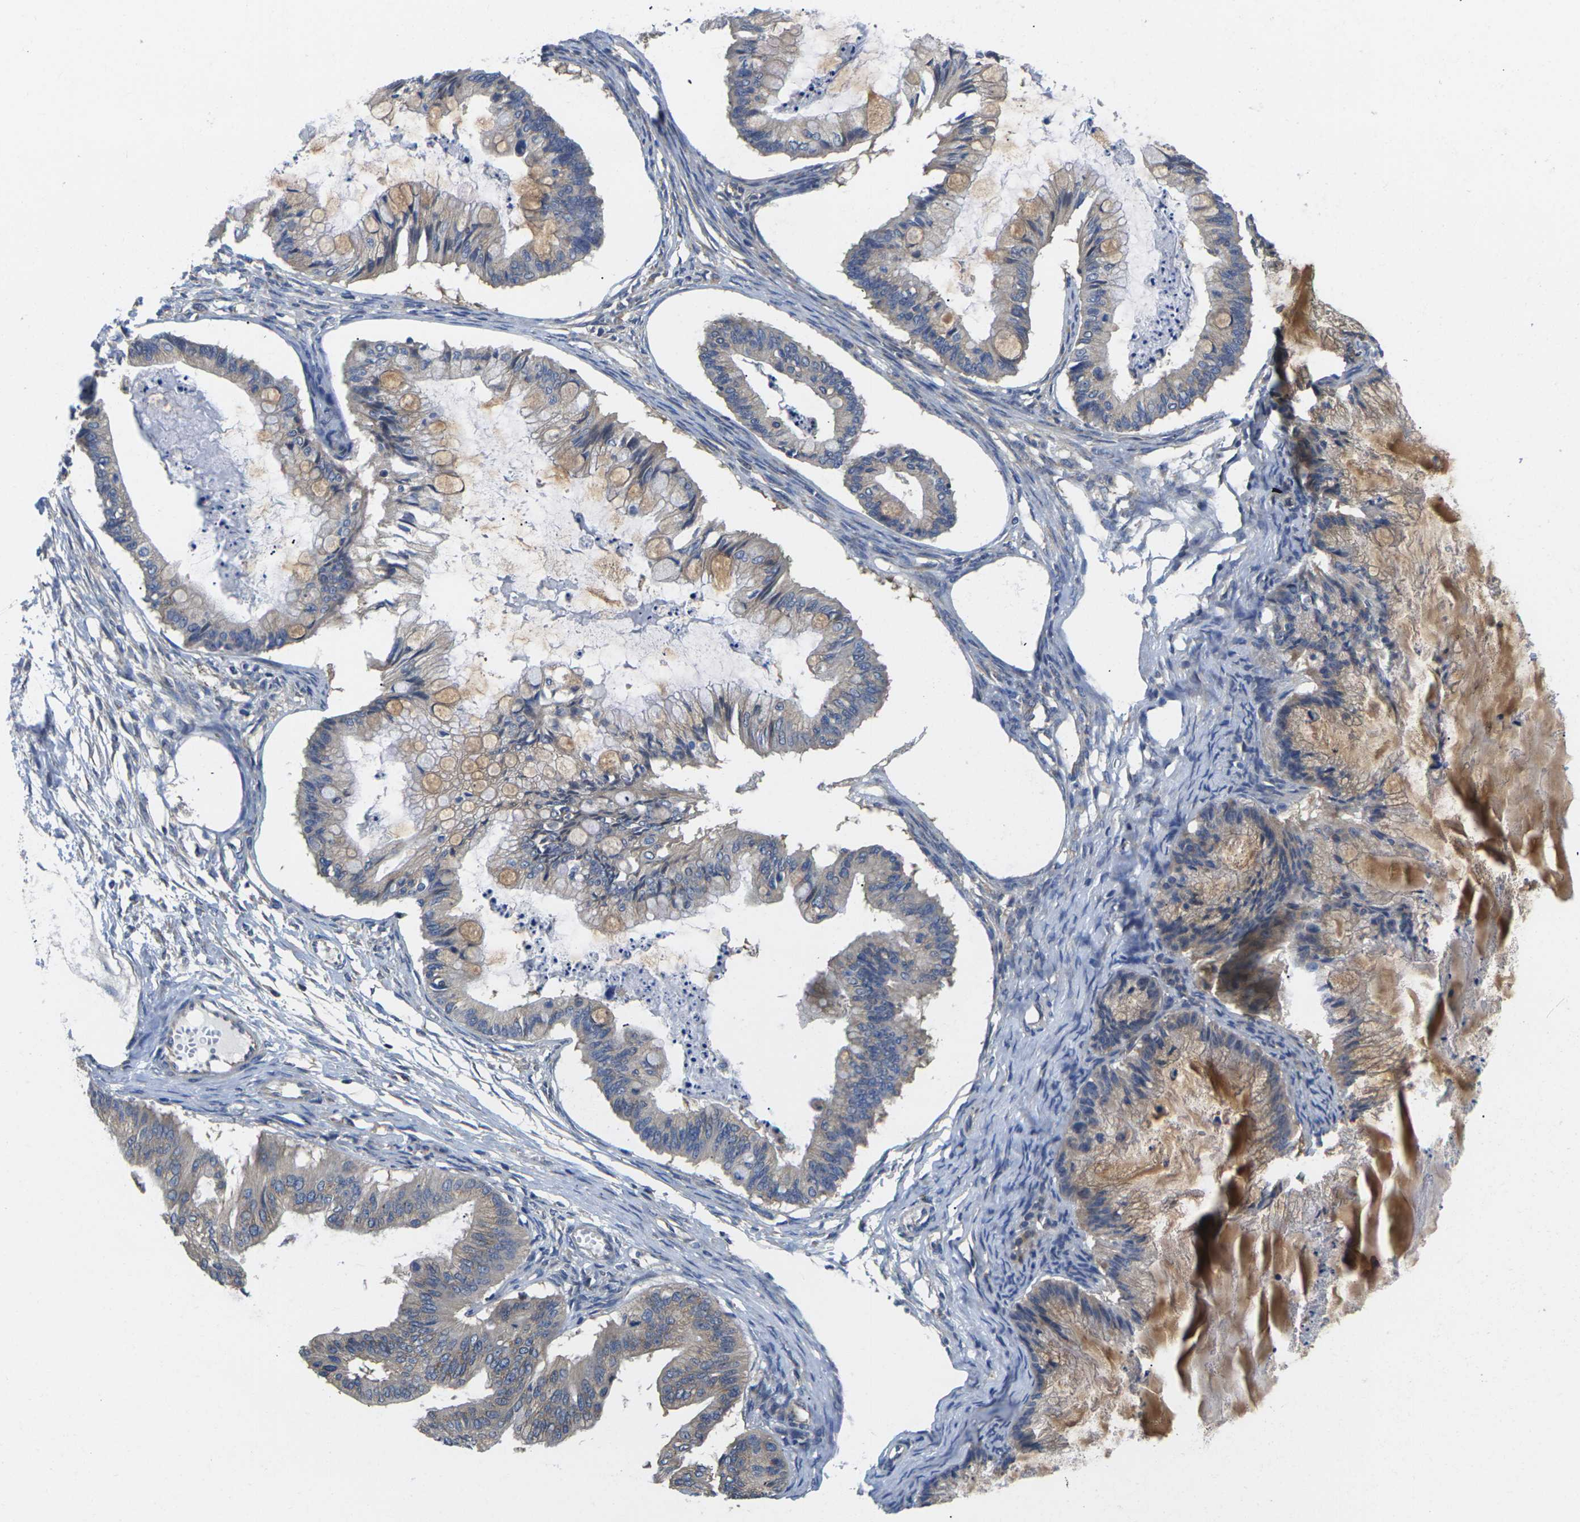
{"staining": {"intensity": "moderate", "quantity": ">75%", "location": "cytoplasmic/membranous"}, "tissue": "ovarian cancer", "cell_type": "Tumor cells", "image_type": "cancer", "snomed": [{"axis": "morphology", "description": "Cystadenocarcinoma, mucinous, NOS"}, {"axis": "topography", "description": "Ovary"}], "caption": "Protein expression analysis of mucinous cystadenocarcinoma (ovarian) displays moderate cytoplasmic/membranous positivity in about >75% of tumor cells. (Stains: DAB in brown, nuclei in blue, Microscopy: brightfield microscopy at high magnification).", "gene": "TMCC2", "patient": {"sex": "female", "age": 57}}